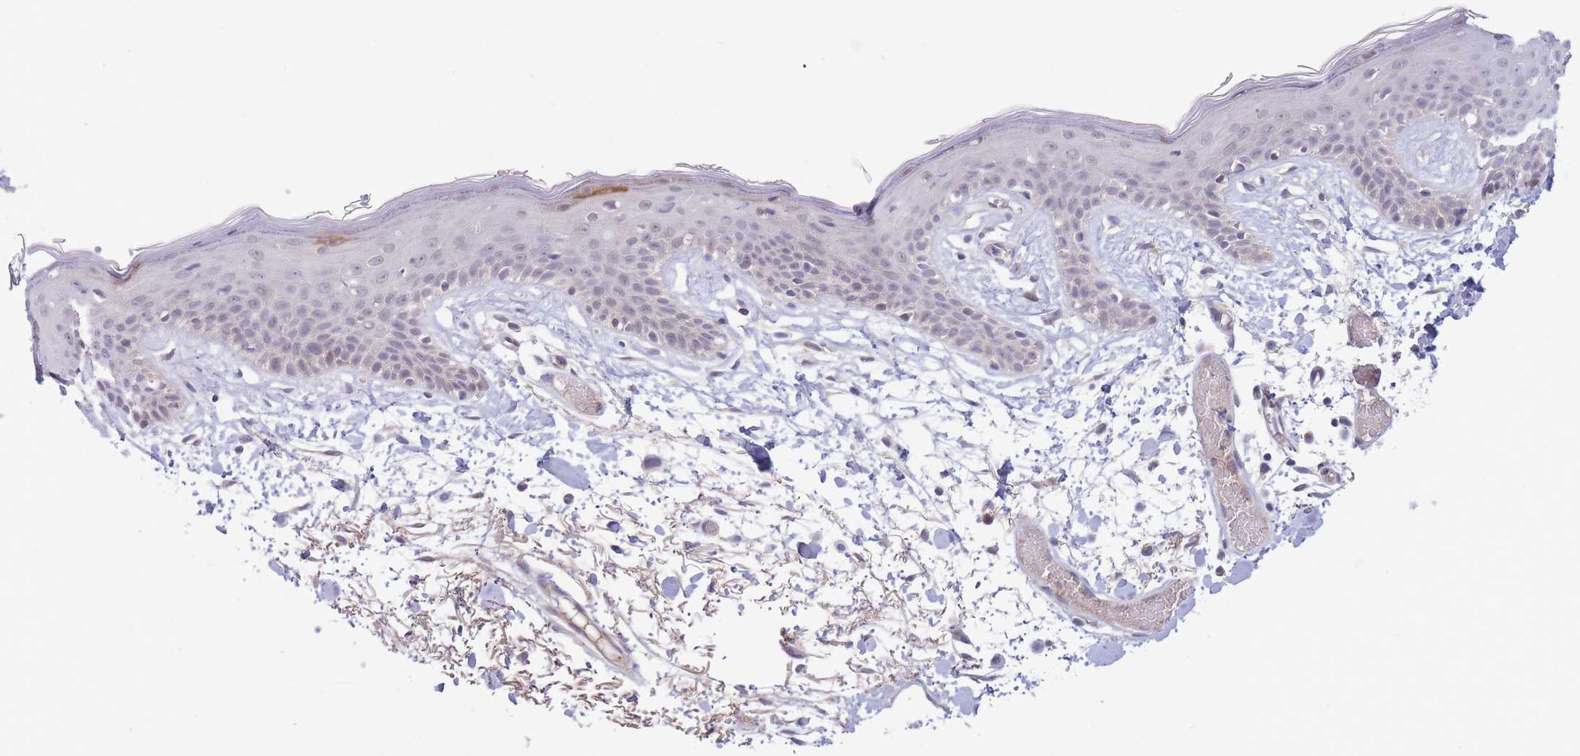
{"staining": {"intensity": "negative", "quantity": "none", "location": "none"}, "tissue": "skin", "cell_type": "Fibroblasts", "image_type": "normal", "snomed": [{"axis": "morphology", "description": "Normal tissue, NOS"}, {"axis": "topography", "description": "Skin"}], "caption": "A micrograph of skin stained for a protein exhibits no brown staining in fibroblasts. The staining was performed using DAB to visualize the protein expression in brown, while the nuclei were stained in blue with hematoxylin (Magnification: 20x).", "gene": "APOL4", "patient": {"sex": "male", "age": 79}}